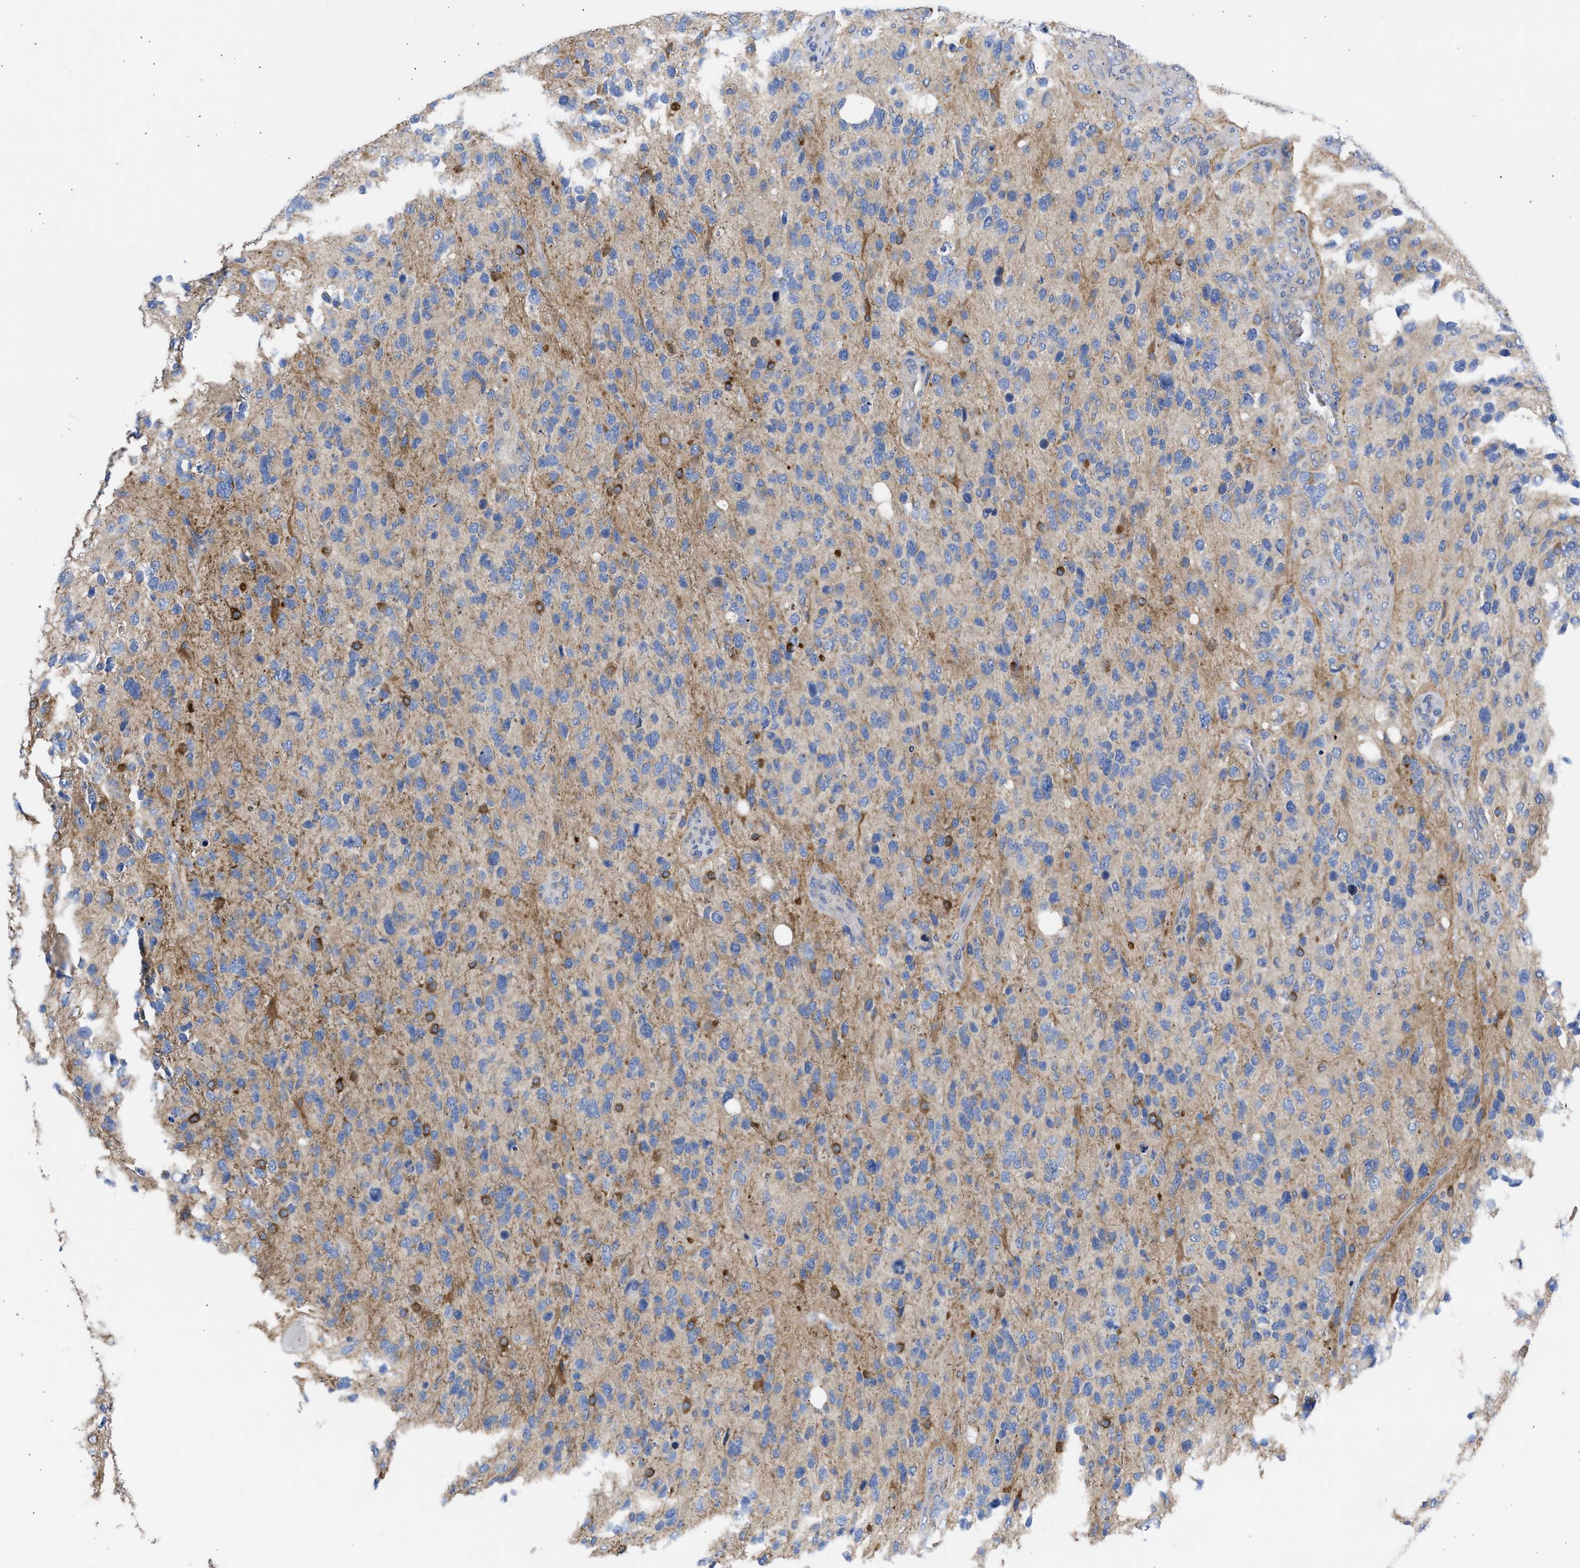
{"staining": {"intensity": "moderate", "quantity": "<25%", "location": "cytoplasmic/membranous"}, "tissue": "glioma", "cell_type": "Tumor cells", "image_type": "cancer", "snomed": [{"axis": "morphology", "description": "Glioma, malignant, High grade"}, {"axis": "topography", "description": "Brain"}], "caption": "Protein staining displays moderate cytoplasmic/membranous positivity in about <25% of tumor cells in glioma.", "gene": "BTG3", "patient": {"sex": "female", "age": 58}}